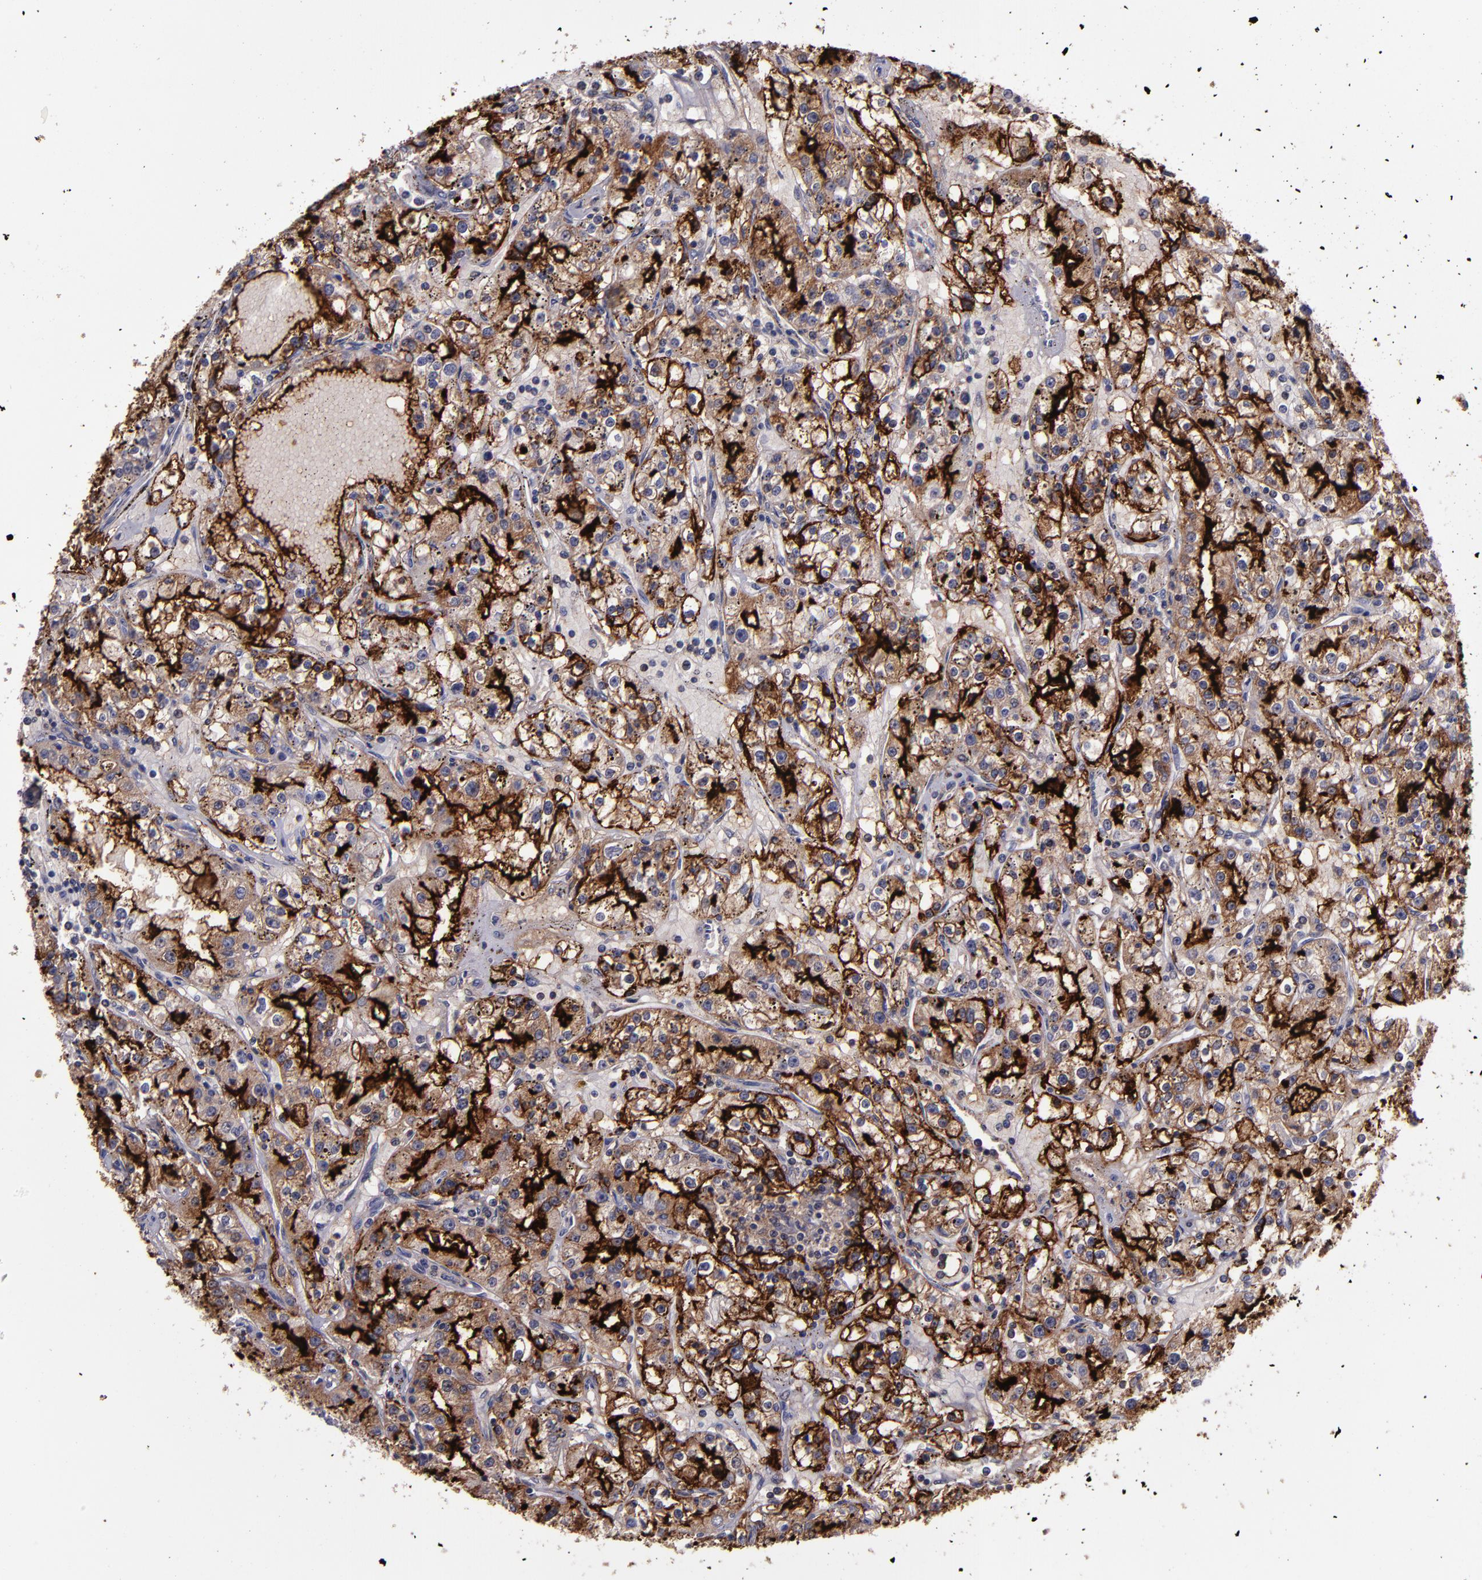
{"staining": {"intensity": "strong", "quantity": ">75%", "location": "cytoplasmic/membranous"}, "tissue": "renal cancer", "cell_type": "Tumor cells", "image_type": "cancer", "snomed": [{"axis": "morphology", "description": "Adenocarcinoma, NOS"}, {"axis": "topography", "description": "Kidney"}], "caption": "High-power microscopy captured an IHC photomicrograph of adenocarcinoma (renal), revealing strong cytoplasmic/membranous positivity in about >75% of tumor cells.", "gene": "MFGE8", "patient": {"sex": "male", "age": 56}}